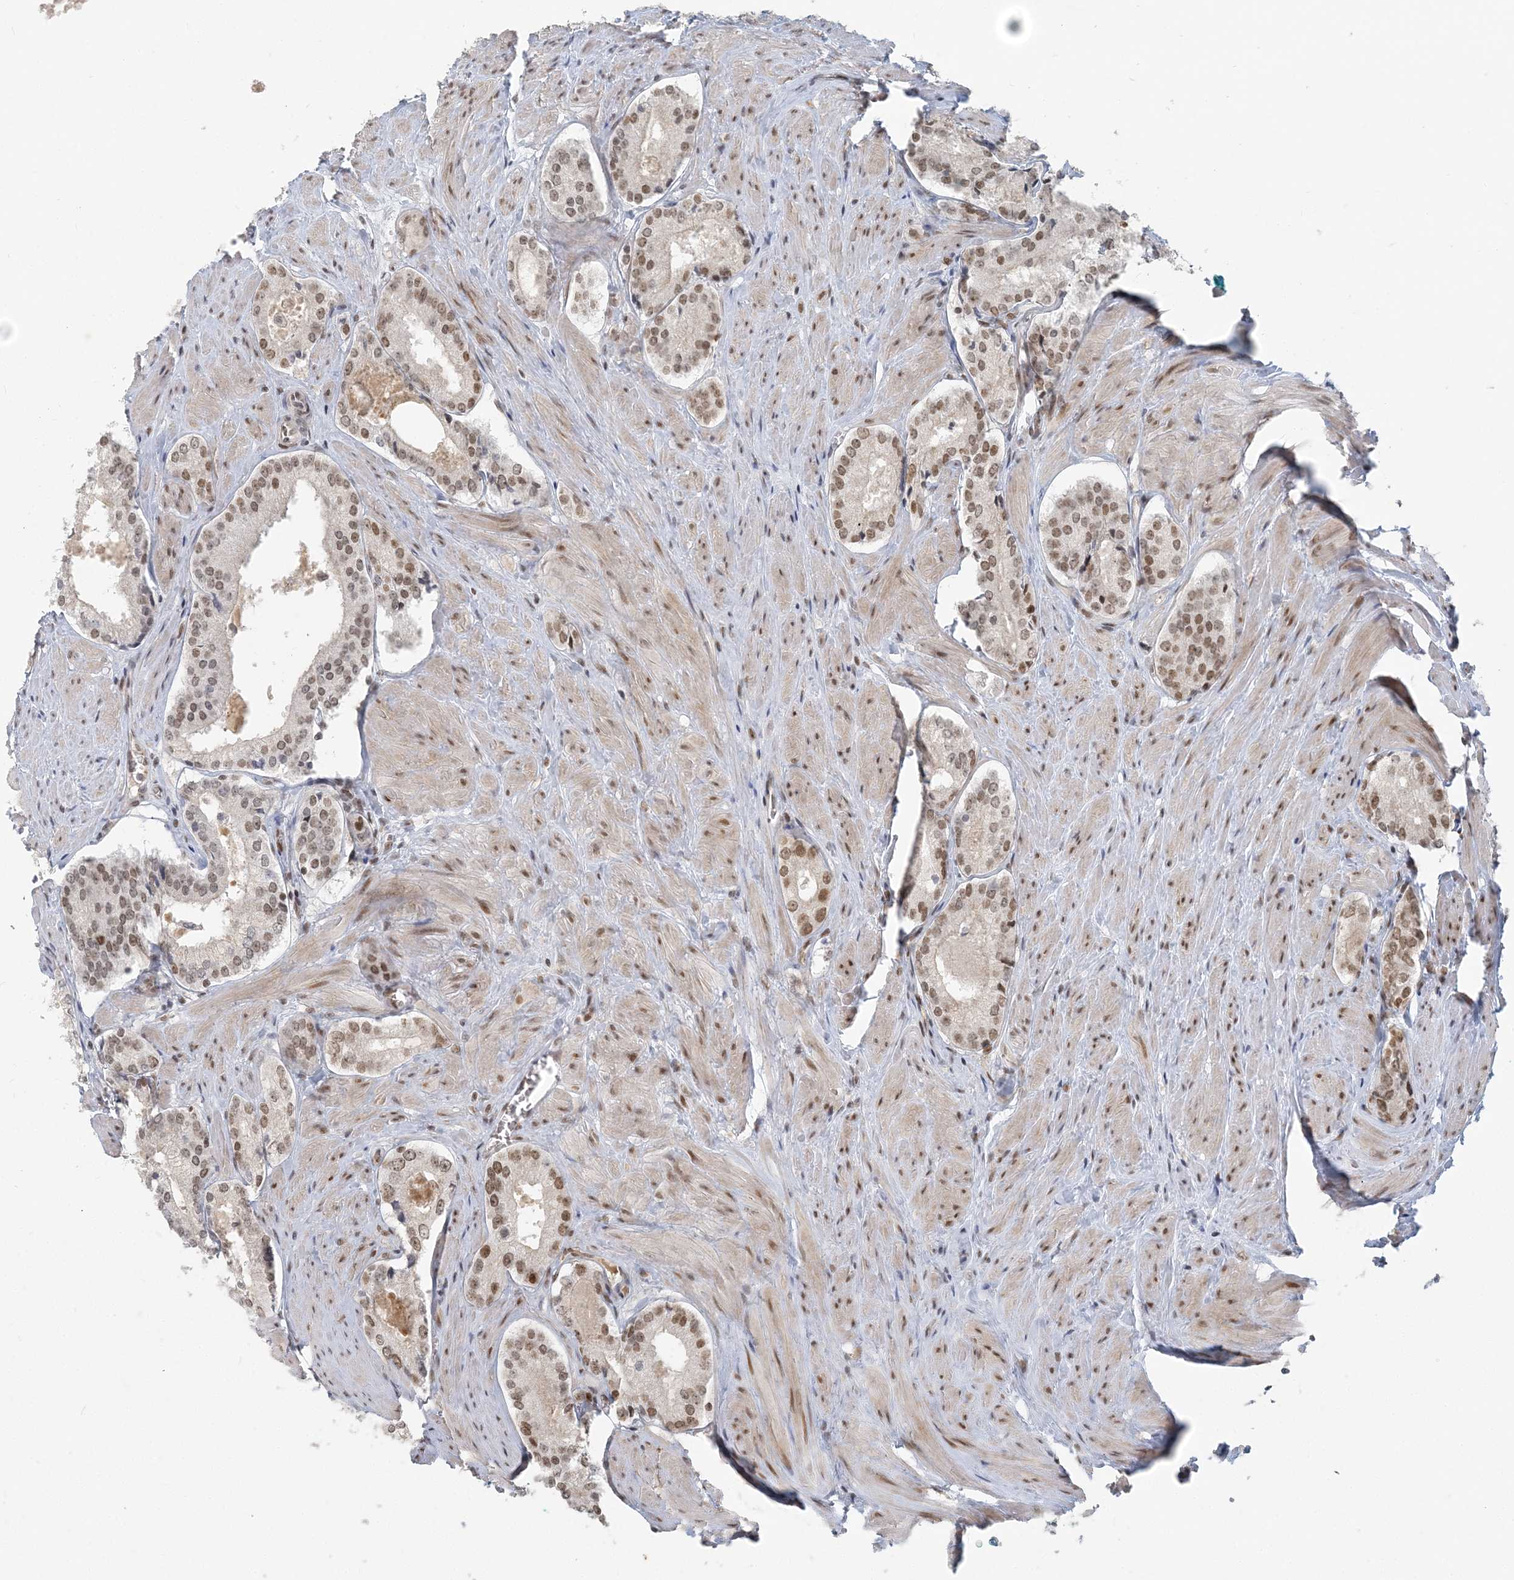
{"staining": {"intensity": "moderate", "quantity": "<25%", "location": "nuclear"}, "tissue": "prostate cancer", "cell_type": "Tumor cells", "image_type": "cancer", "snomed": [{"axis": "morphology", "description": "Adenocarcinoma, Low grade"}, {"axis": "topography", "description": "Prostate"}], "caption": "Protein expression analysis of adenocarcinoma (low-grade) (prostate) exhibits moderate nuclear positivity in about <25% of tumor cells.", "gene": "BAZ1B", "patient": {"sex": "male", "age": 54}}